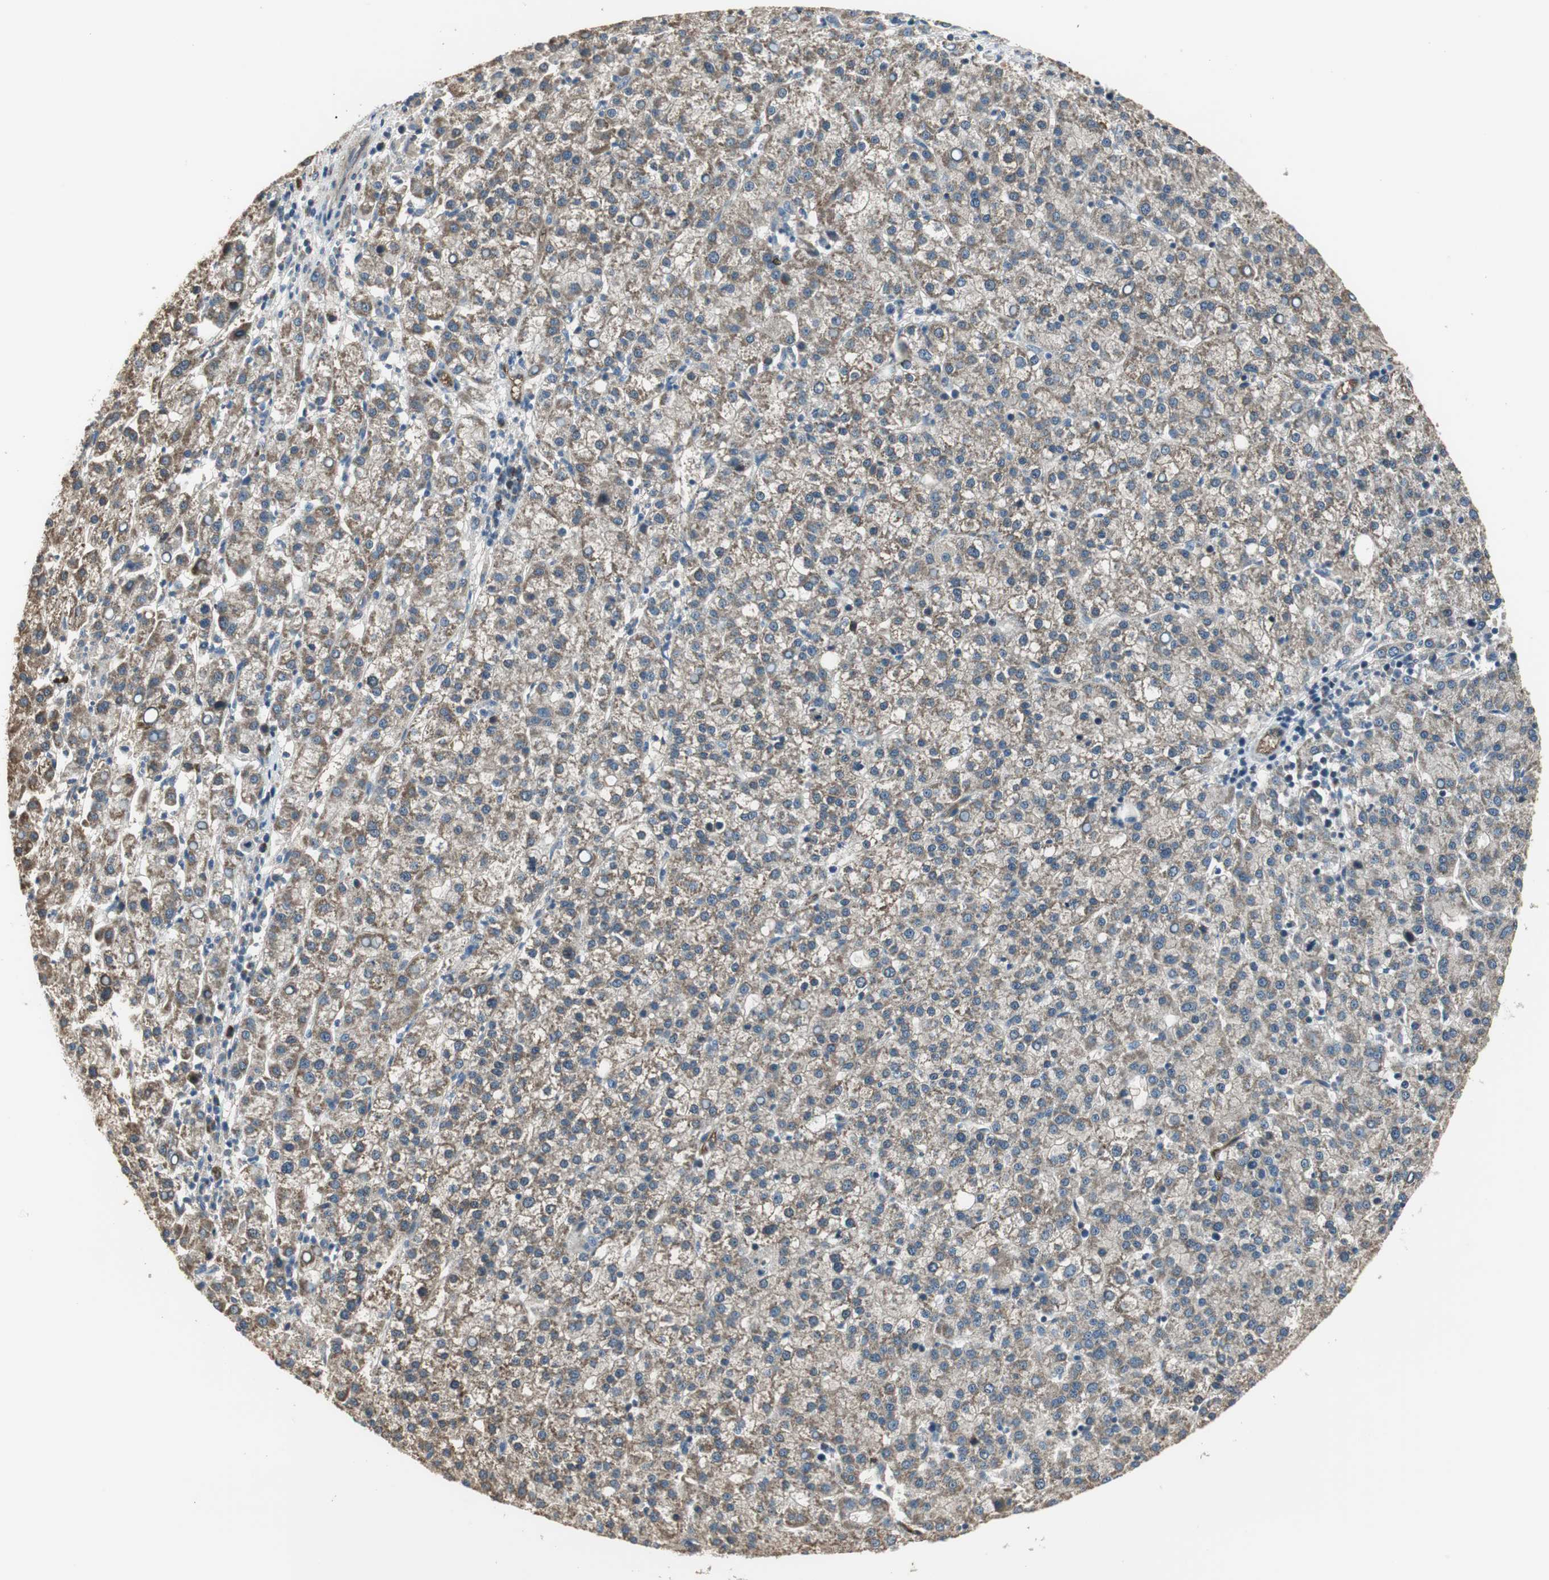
{"staining": {"intensity": "moderate", "quantity": ">75%", "location": "cytoplasmic/membranous"}, "tissue": "liver cancer", "cell_type": "Tumor cells", "image_type": "cancer", "snomed": [{"axis": "morphology", "description": "Carcinoma, Hepatocellular, NOS"}, {"axis": "topography", "description": "Liver"}], "caption": "Protein staining displays moderate cytoplasmic/membranous staining in approximately >75% of tumor cells in liver cancer (hepatocellular carcinoma).", "gene": "MSTO1", "patient": {"sex": "female", "age": 58}}